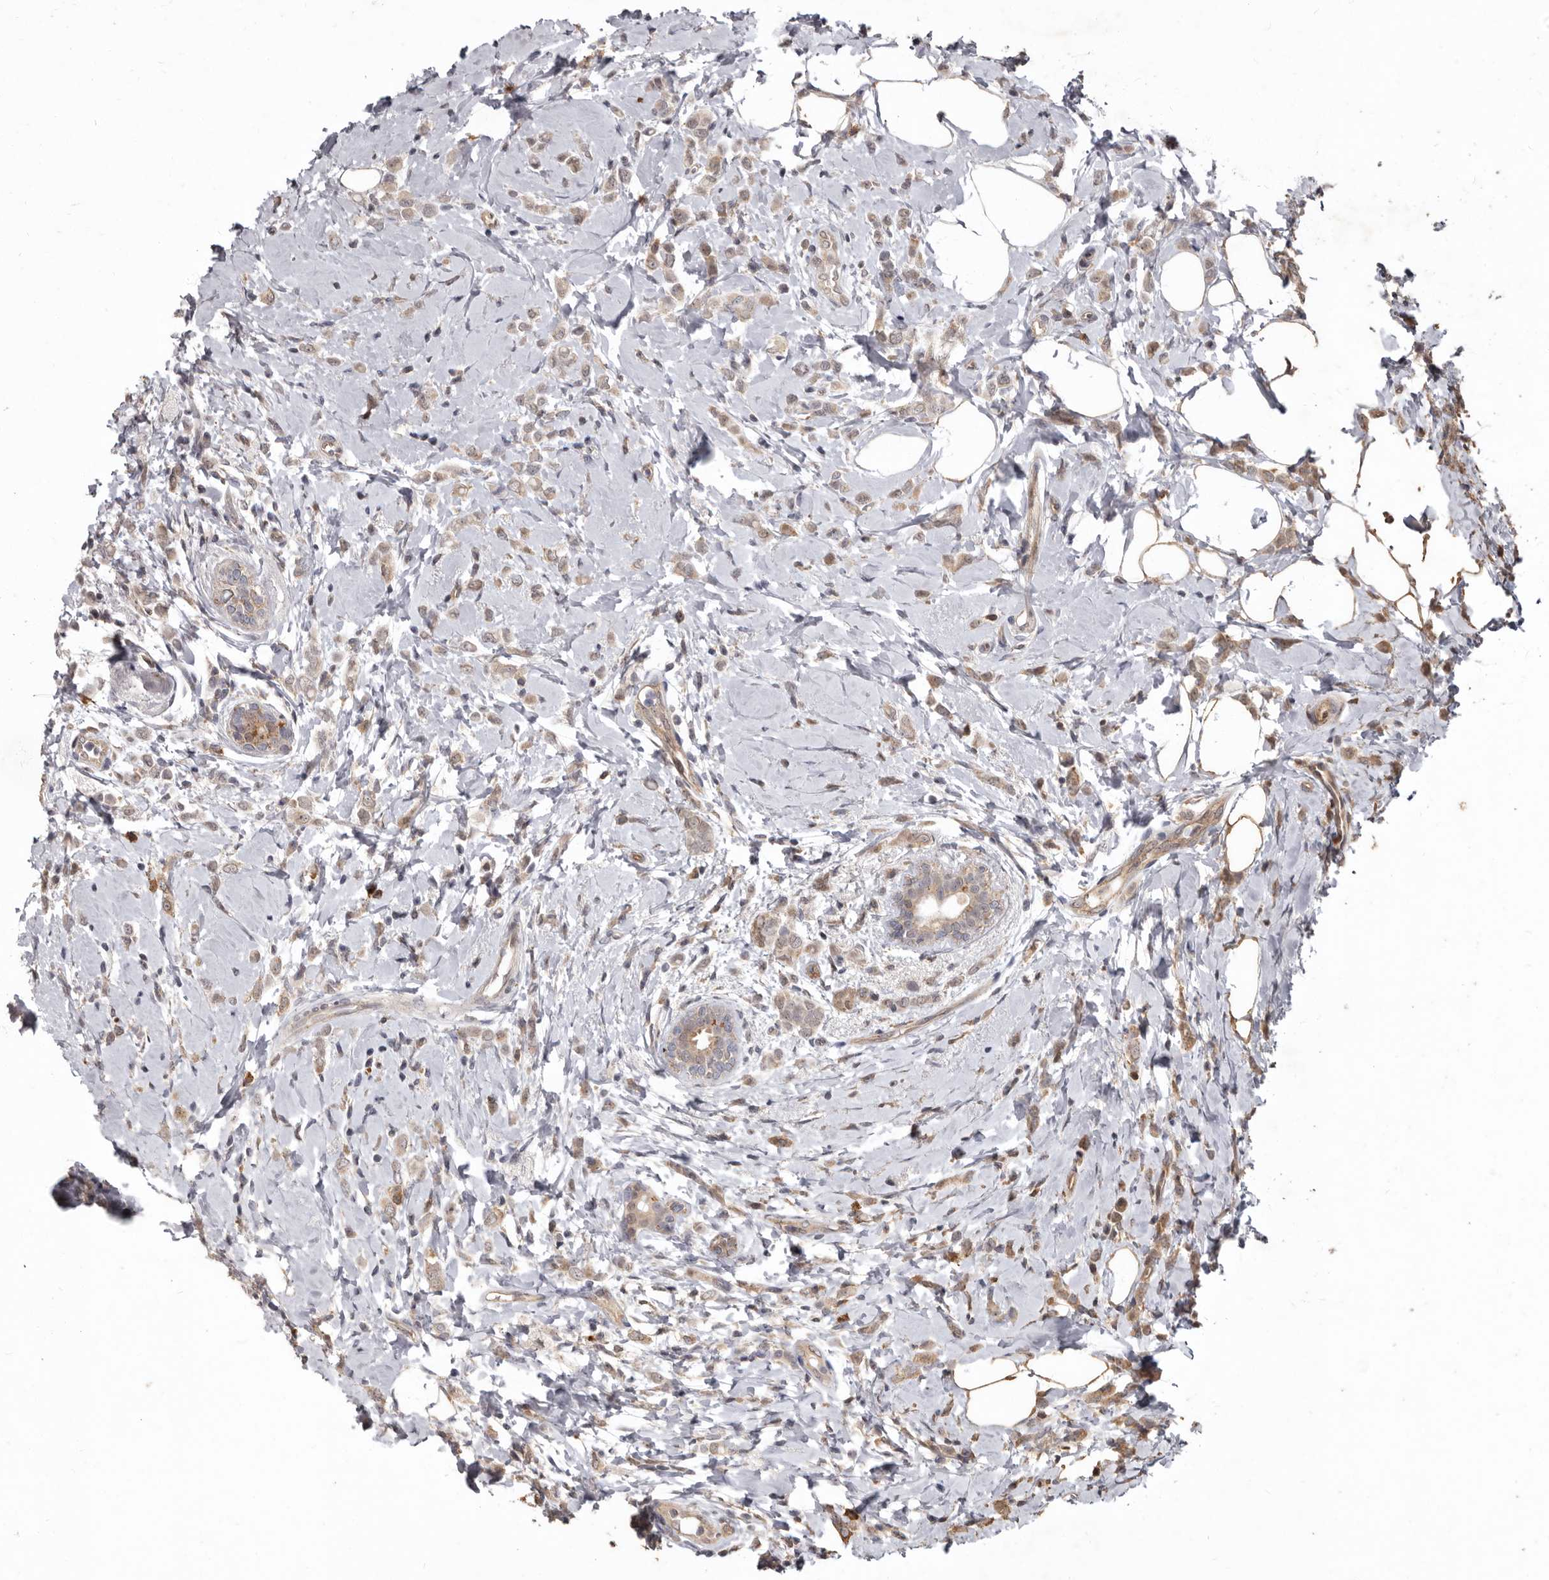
{"staining": {"intensity": "weak", "quantity": ">75%", "location": "cytoplasmic/membranous,nuclear"}, "tissue": "breast cancer", "cell_type": "Tumor cells", "image_type": "cancer", "snomed": [{"axis": "morphology", "description": "Lobular carcinoma"}, {"axis": "topography", "description": "Breast"}], "caption": "Immunohistochemistry of human breast lobular carcinoma exhibits low levels of weak cytoplasmic/membranous and nuclear staining in about >75% of tumor cells. The protein is shown in brown color, while the nuclei are stained blue.", "gene": "ACLY", "patient": {"sex": "female", "age": 47}}